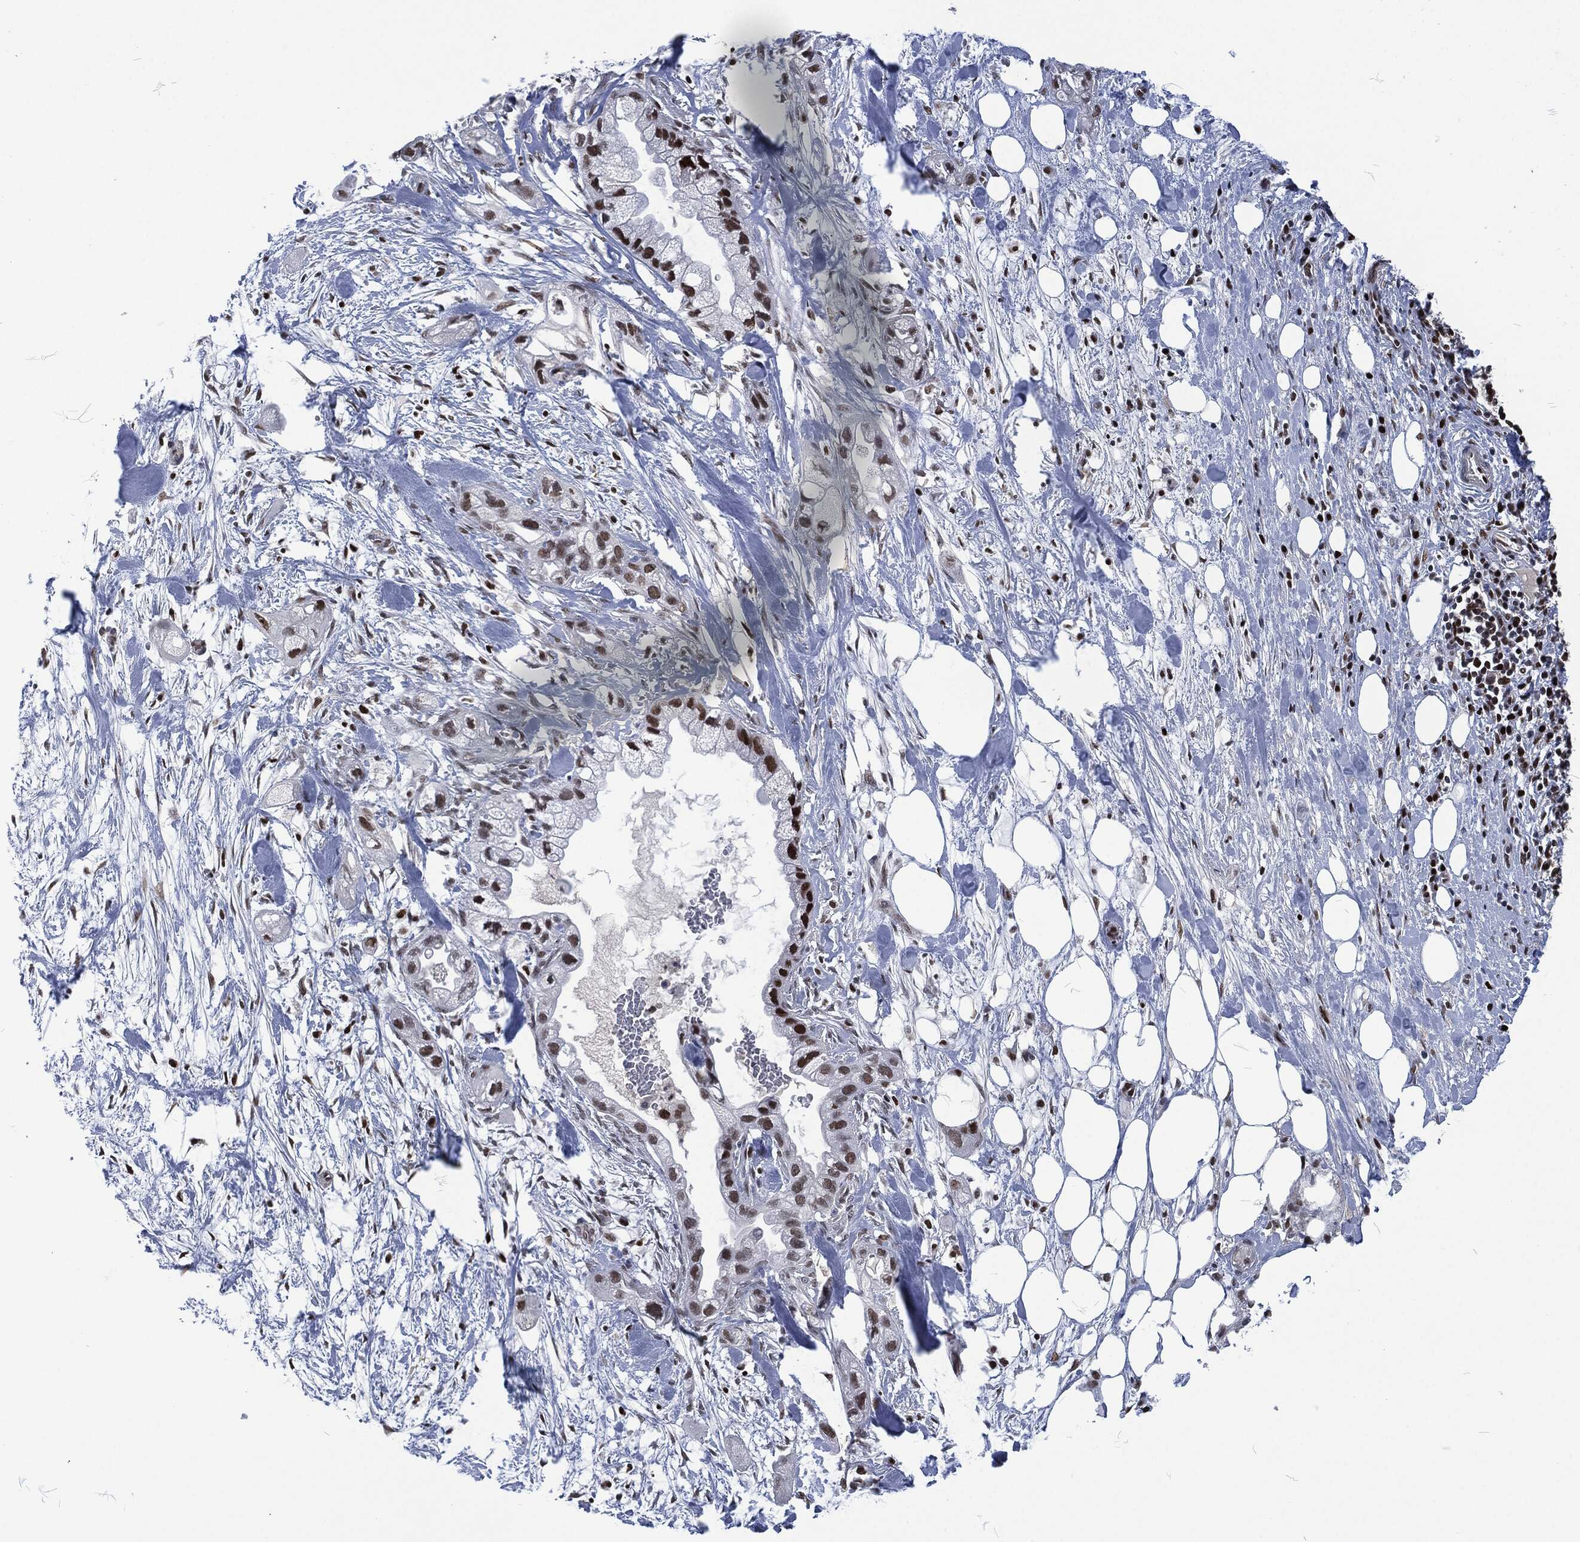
{"staining": {"intensity": "strong", "quantity": "25%-75%", "location": "nuclear"}, "tissue": "pancreatic cancer", "cell_type": "Tumor cells", "image_type": "cancer", "snomed": [{"axis": "morphology", "description": "Adenocarcinoma, NOS"}, {"axis": "topography", "description": "Pancreas"}], "caption": "DAB immunohistochemical staining of pancreatic cancer (adenocarcinoma) reveals strong nuclear protein positivity in approximately 25%-75% of tumor cells. Nuclei are stained in blue.", "gene": "DCPS", "patient": {"sex": "male", "age": 44}}